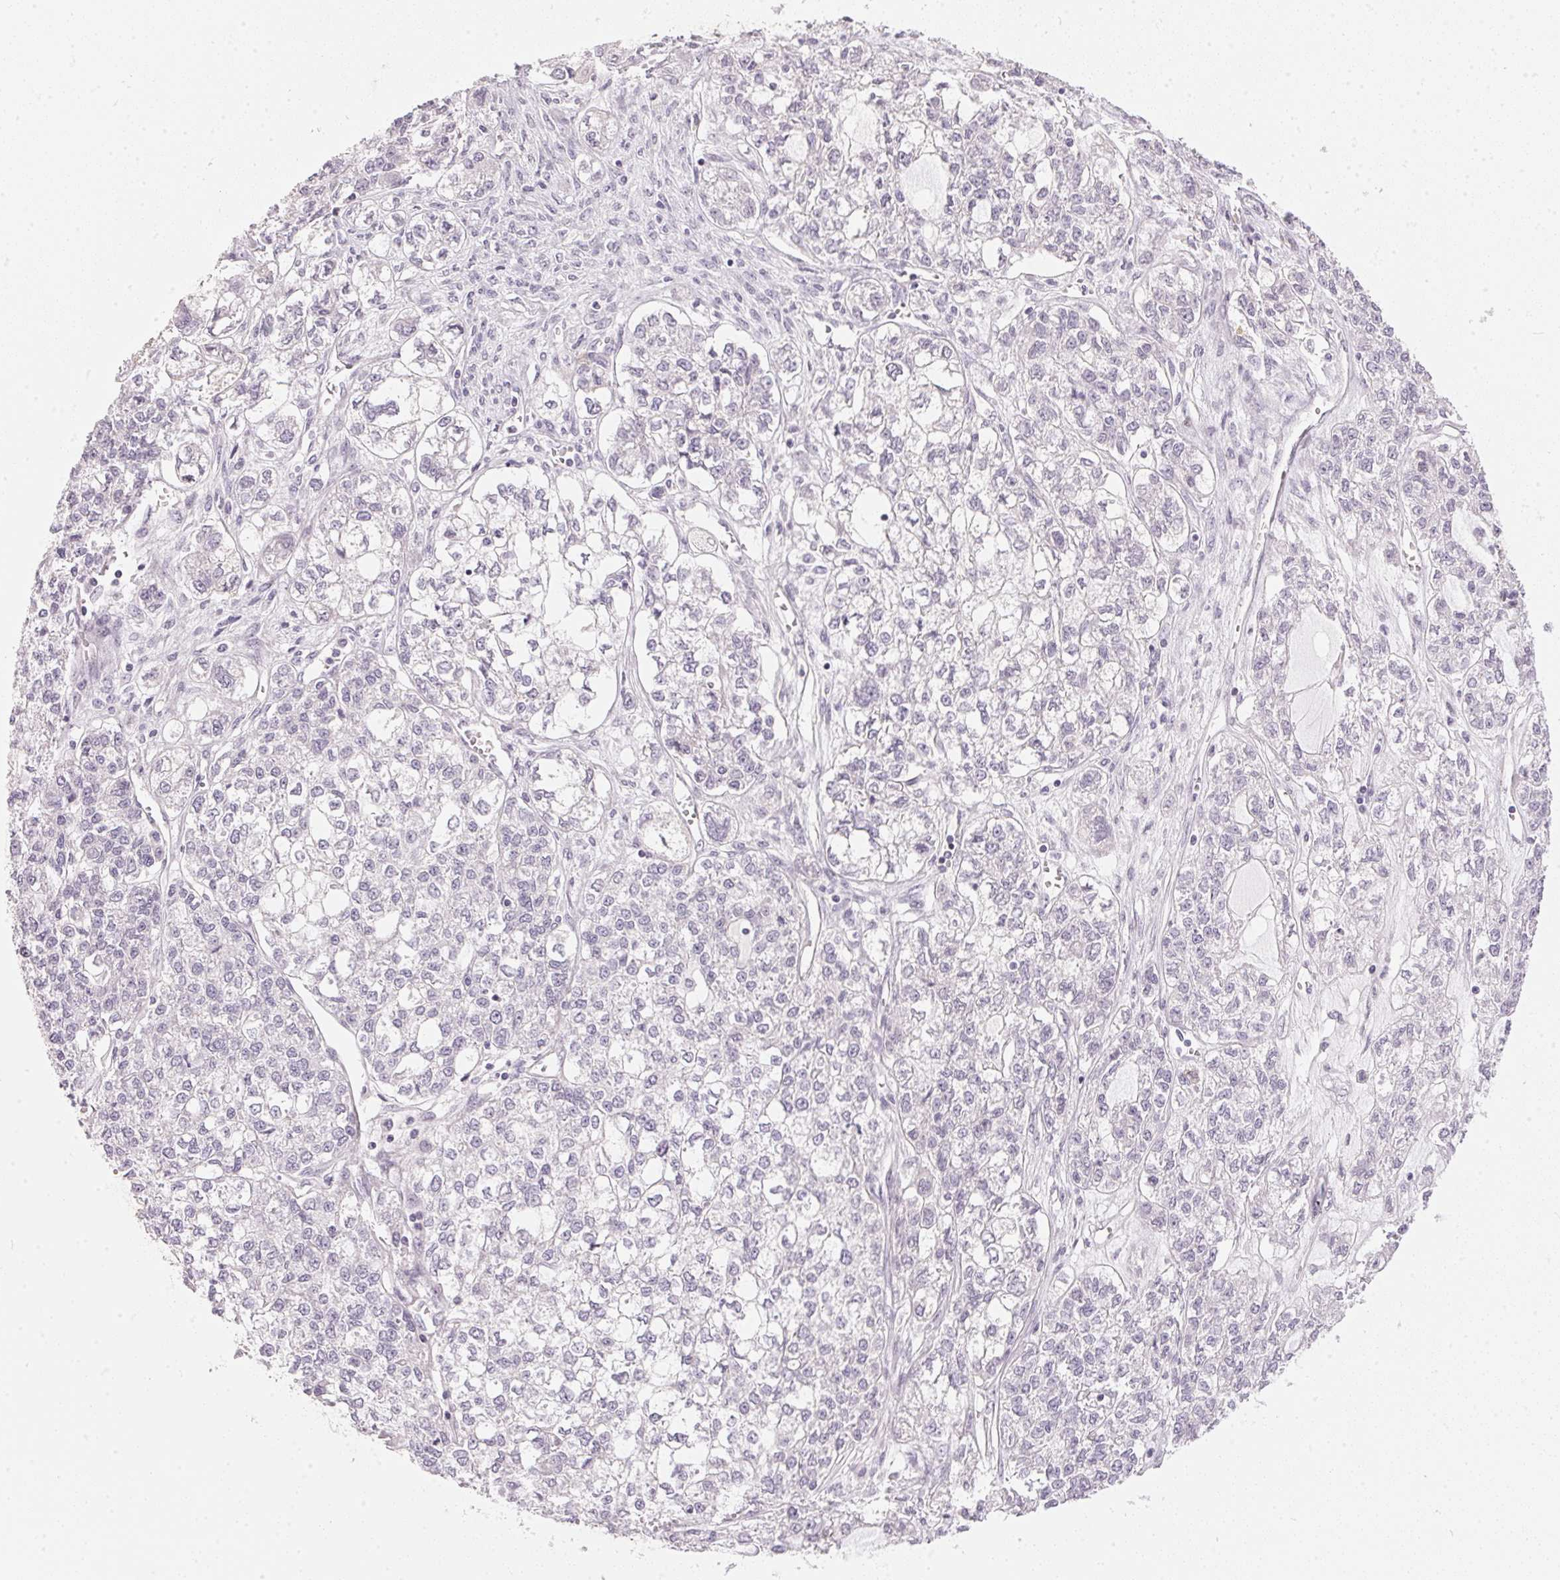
{"staining": {"intensity": "negative", "quantity": "none", "location": "none"}, "tissue": "ovarian cancer", "cell_type": "Tumor cells", "image_type": "cancer", "snomed": [{"axis": "morphology", "description": "Carcinoma, endometroid"}, {"axis": "topography", "description": "Ovary"}], "caption": "This photomicrograph is of endometroid carcinoma (ovarian) stained with IHC to label a protein in brown with the nuclei are counter-stained blue. There is no positivity in tumor cells. (Stains: DAB (3,3'-diaminobenzidine) immunohistochemistry with hematoxylin counter stain, Microscopy: brightfield microscopy at high magnification).", "gene": "GDAP1L1", "patient": {"sex": "female", "age": 64}}